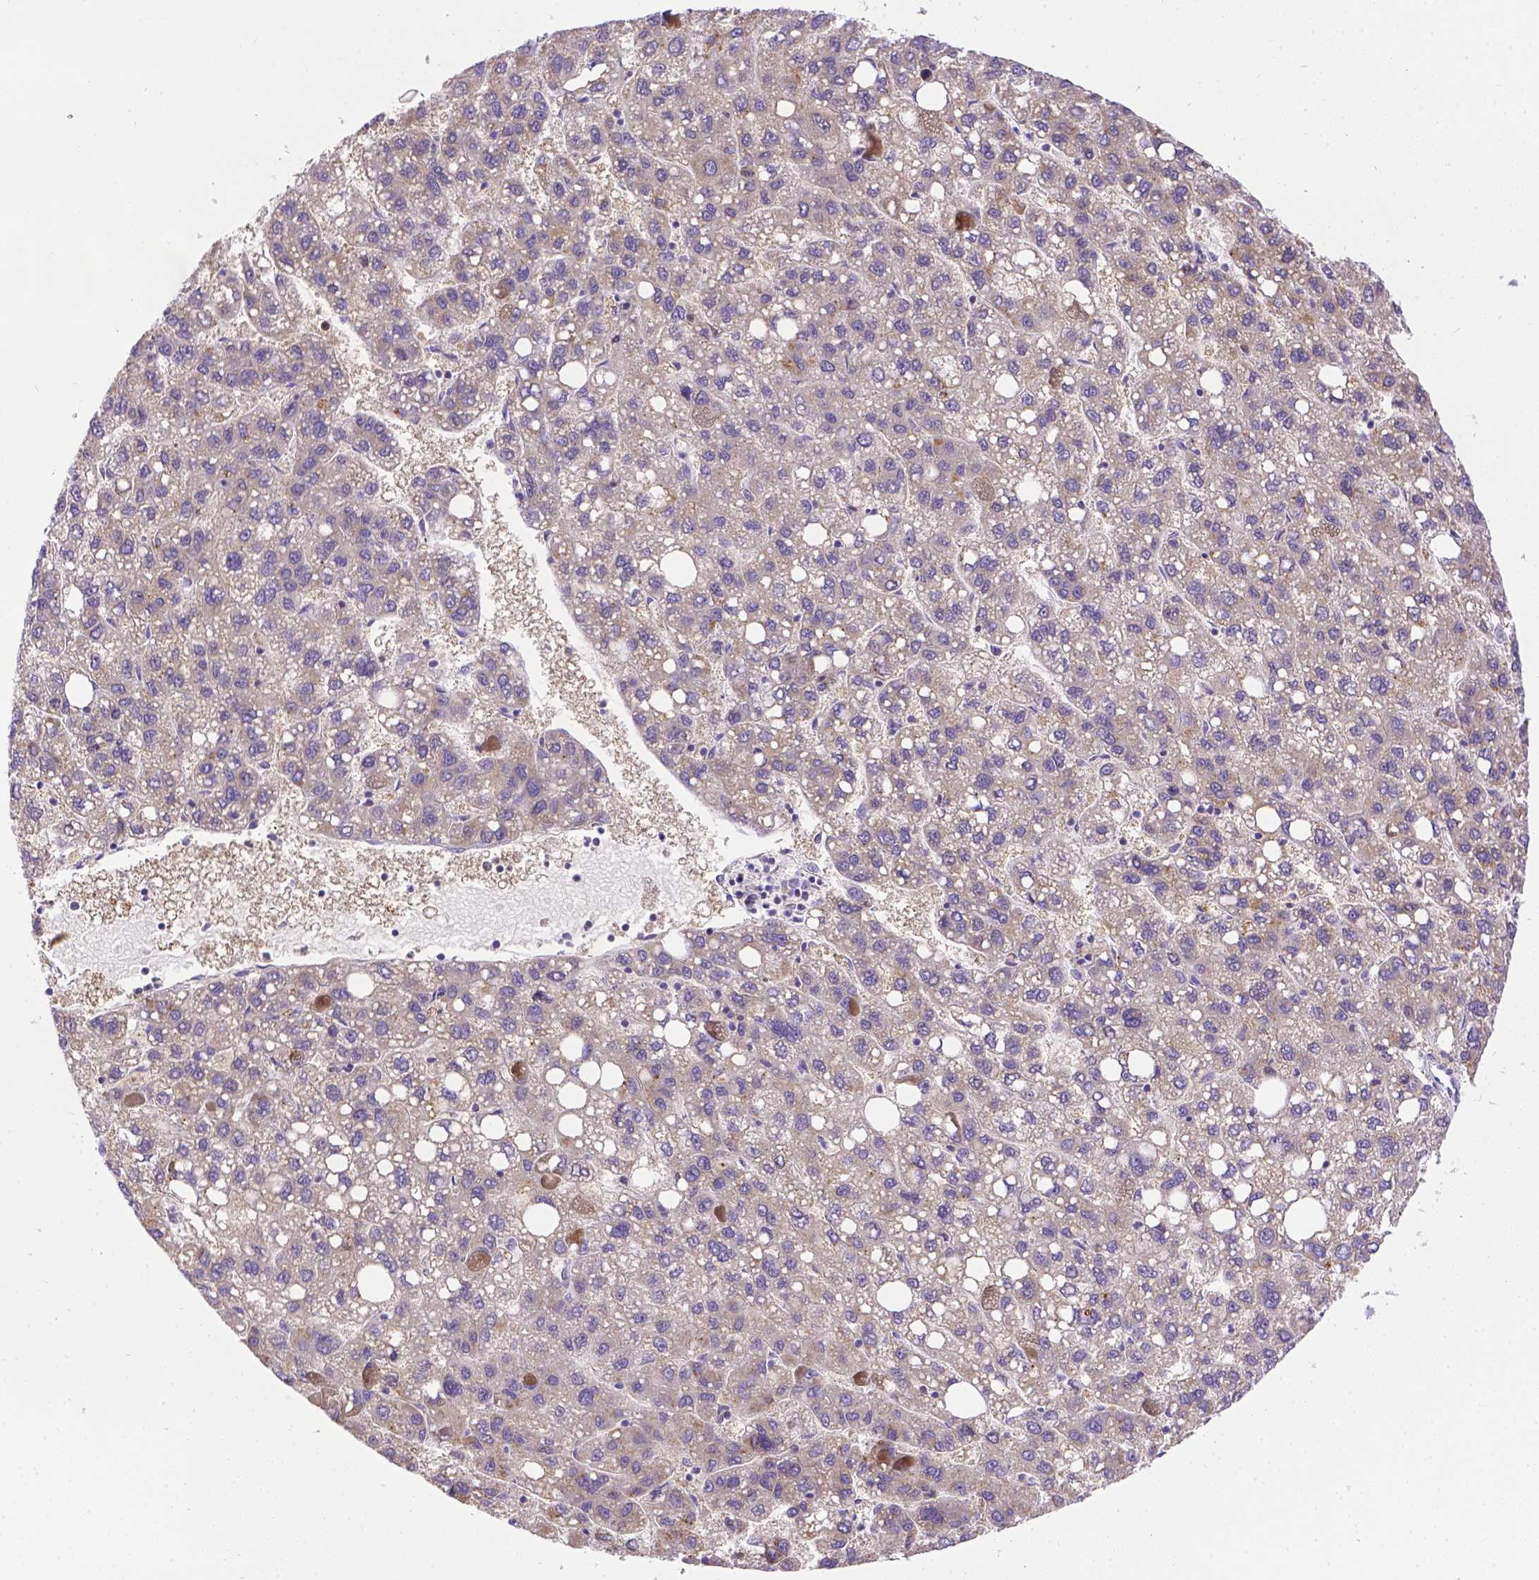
{"staining": {"intensity": "weak", "quantity": ">75%", "location": "cytoplasmic/membranous"}, "tissue": "liver cancer", "cell_type": "Tumor cells", "image_type": "cancer", "snomed": [{"axis": "morphology", "description": "Carcinoma, Hepatocellular, NOS"}, {"axis": "topography", "description": "Liver"}], "caption": "Protein analysis of liver cancer (hepatocellular carcinoma) tissue exhibits weak cytoplasmic/membranous positivity in about >75% of tumor cells.", "gene": "TM4SF18", "patient": {"sex": "female", "age": 82}}